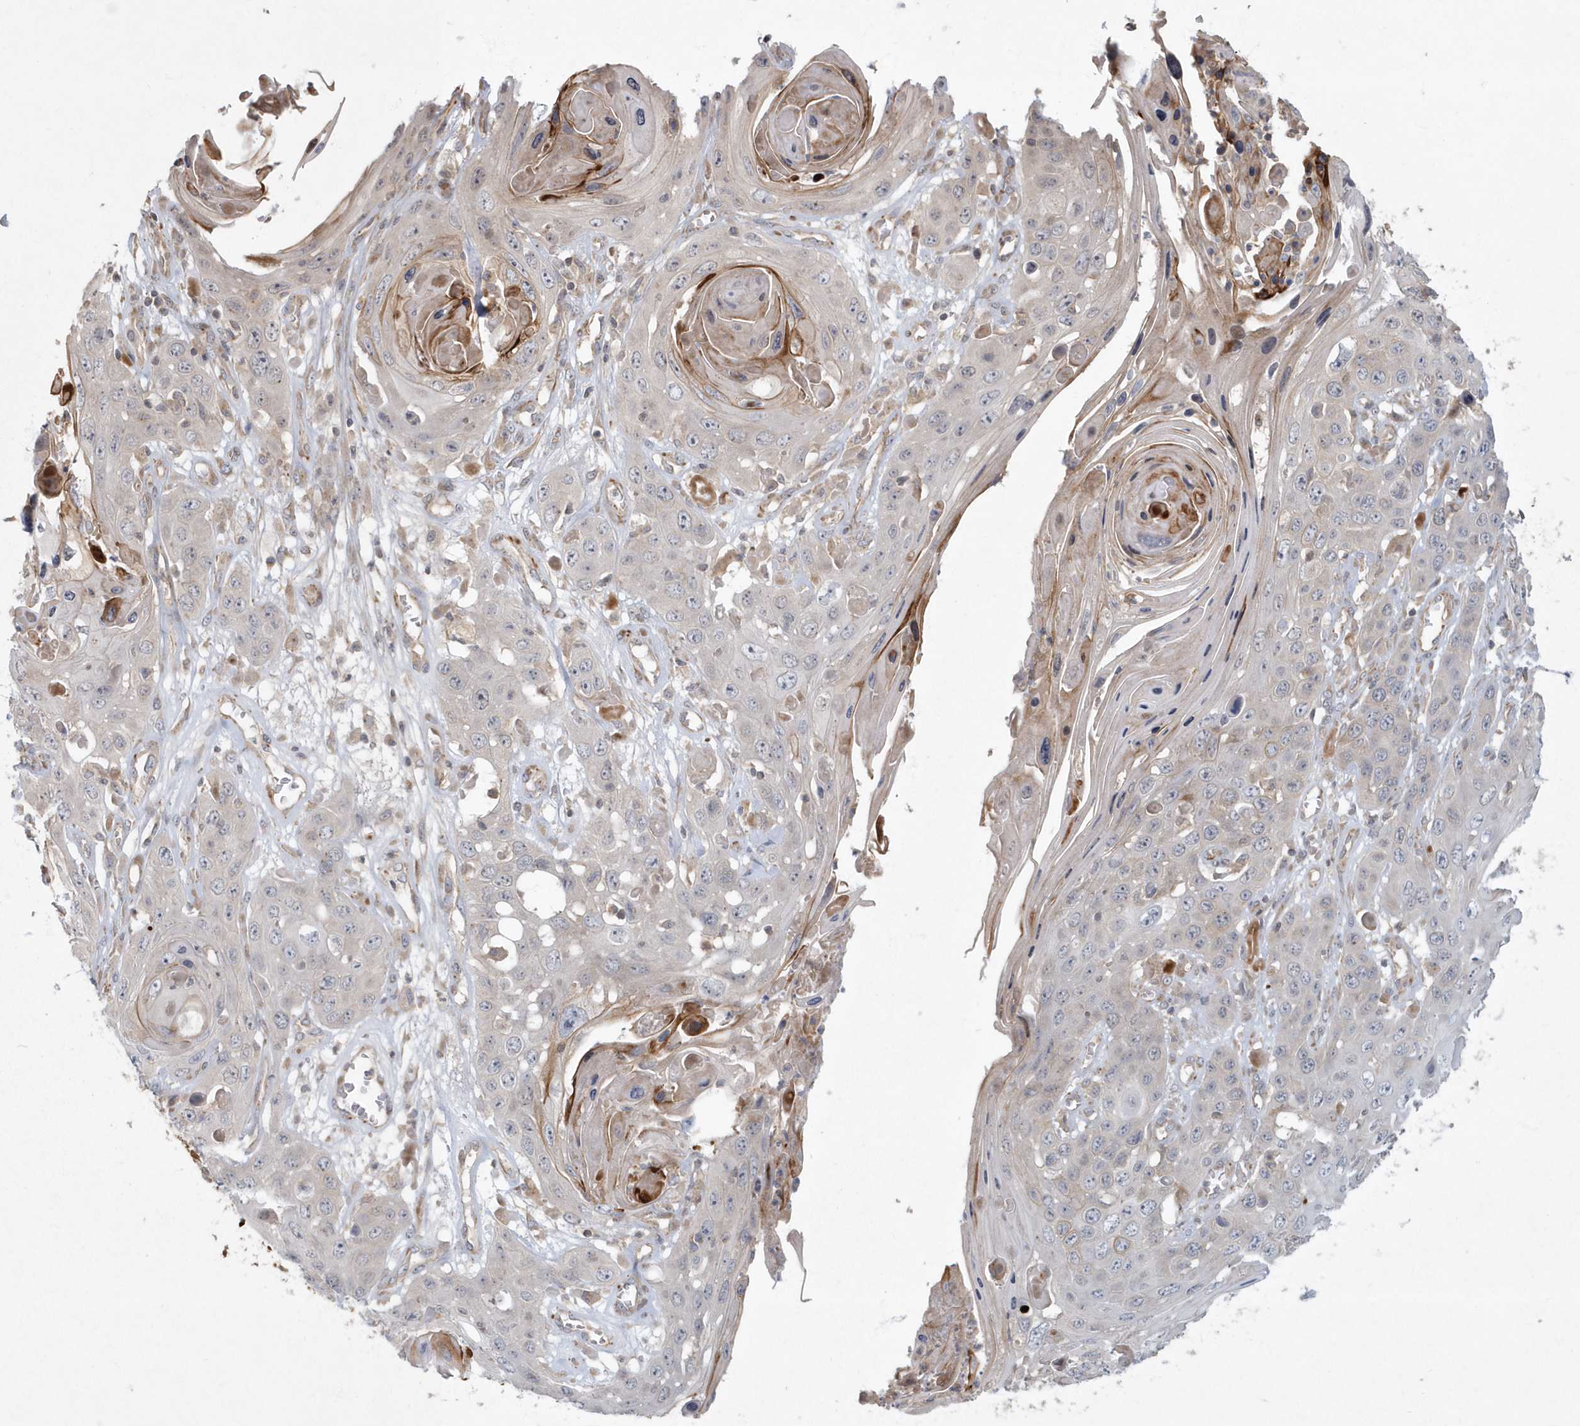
{"staining": {"intensity": "negative", "quantity": "none", "location": "none"}, "tissue": "skin cancer", "cell_type": "Tumor cells", "image_type": "cancer", "snomed": [{"axis": "morphology", "description": "Squamous cell carcinoma, NOS"}, {"axis": "topography", "description": "Skin"}], "caption": "Tumor cells are negative for protein expression in human skin cancer. Brightfield microscopy of IHC stained with DAB (3,3'-diaminobenzidine) (brown) and hematoxylin (blue), captured at high magnification.", "gene": "ARHGEF38", "patient": {"sex": "male", "age": 55}}